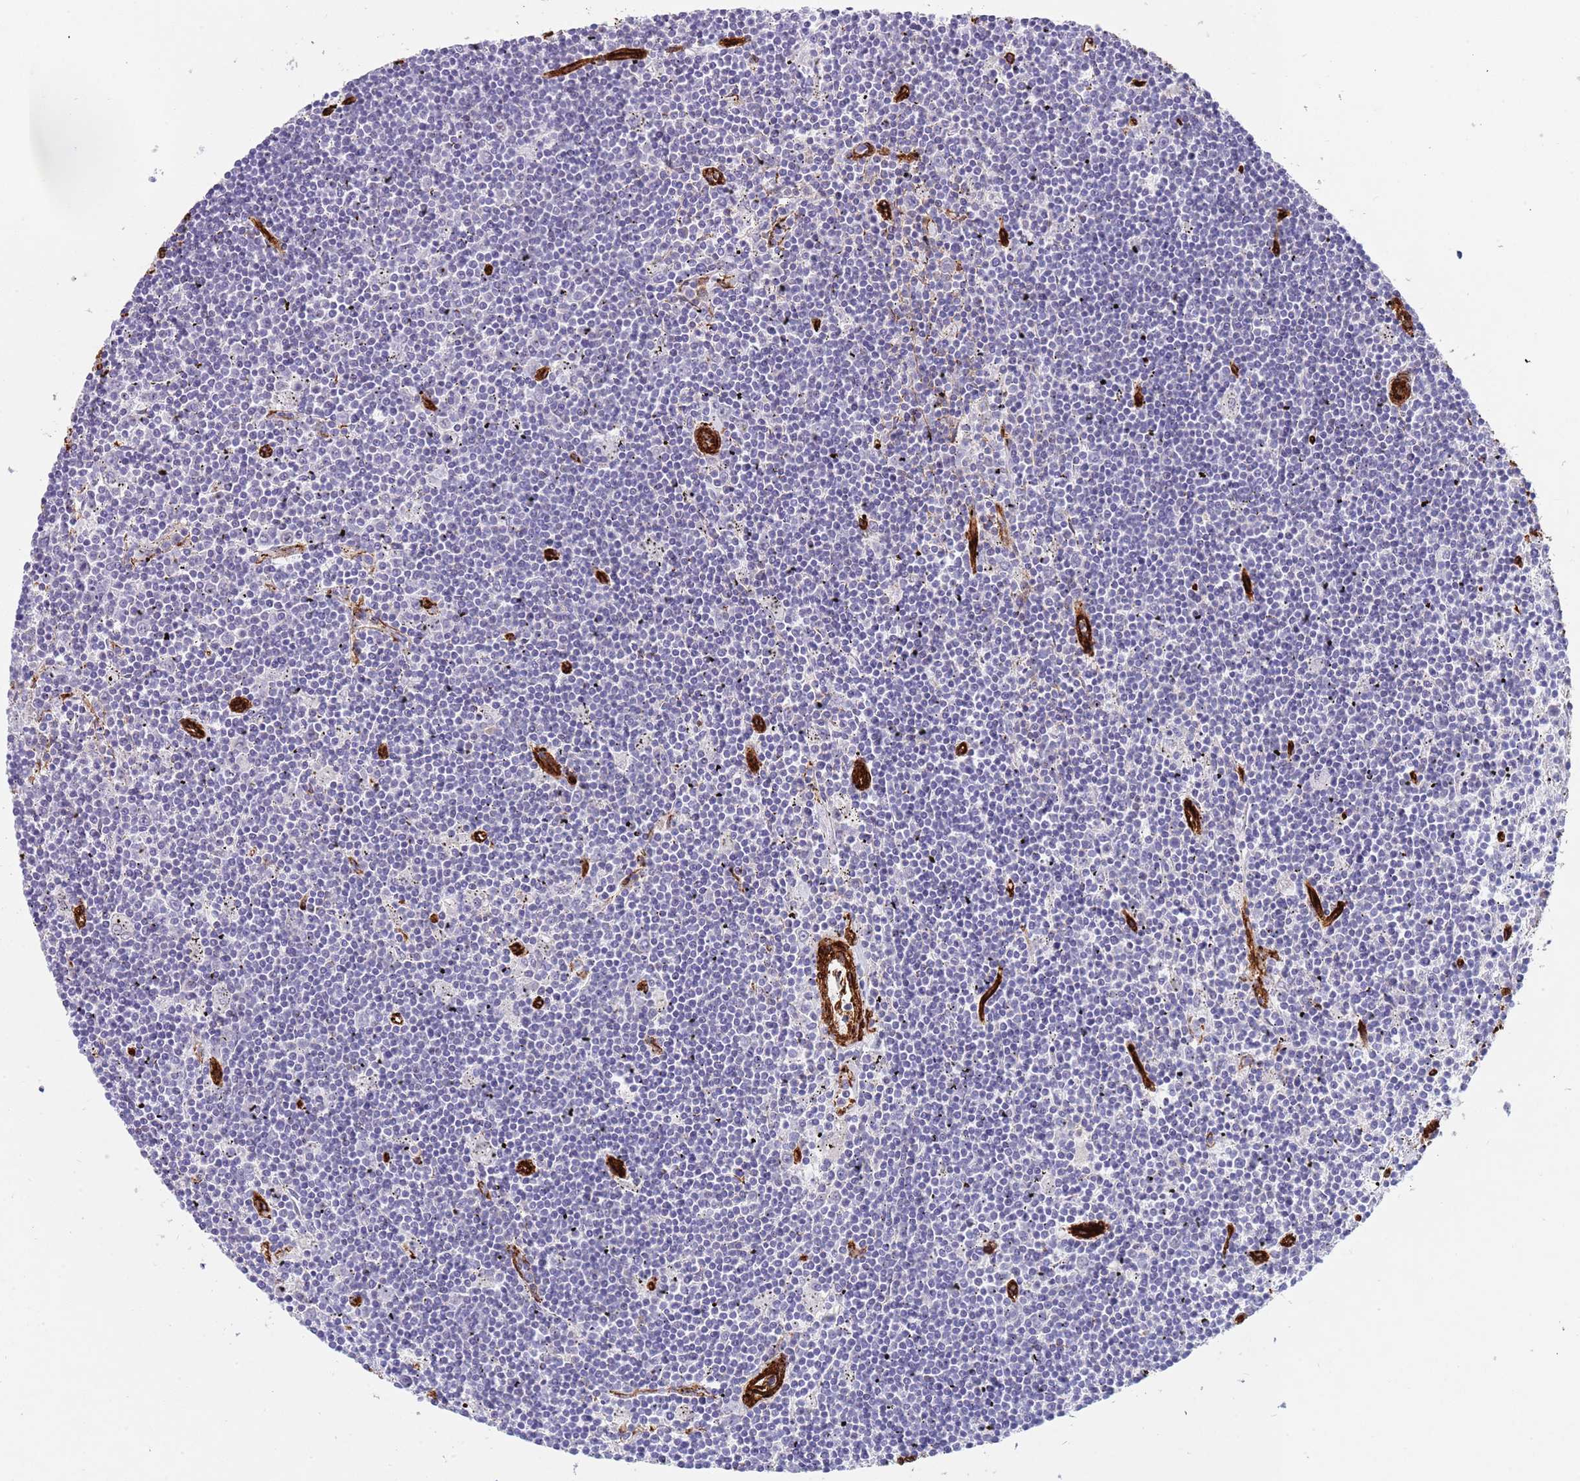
{"staining": {"intensity": "negative", "quantity": "none", "location": "none"}, "tissue": "lymphoma", "cell_type": "Tumor cells", "image_type": "cancer", "snomed": [{"axis": "morphology", "description": "Malignant lymphoma, non-Hodgkin's type, Low grade"}, {"axis": "topography", "description": "Spleen"}], "caption": "The histopathology image reveals no staining of tumor cells in malignant lymphoma, non-Hodgkin's type (low-grade).", "gene": "CAV2", "patient": {"sex": "male", "age": 76}}